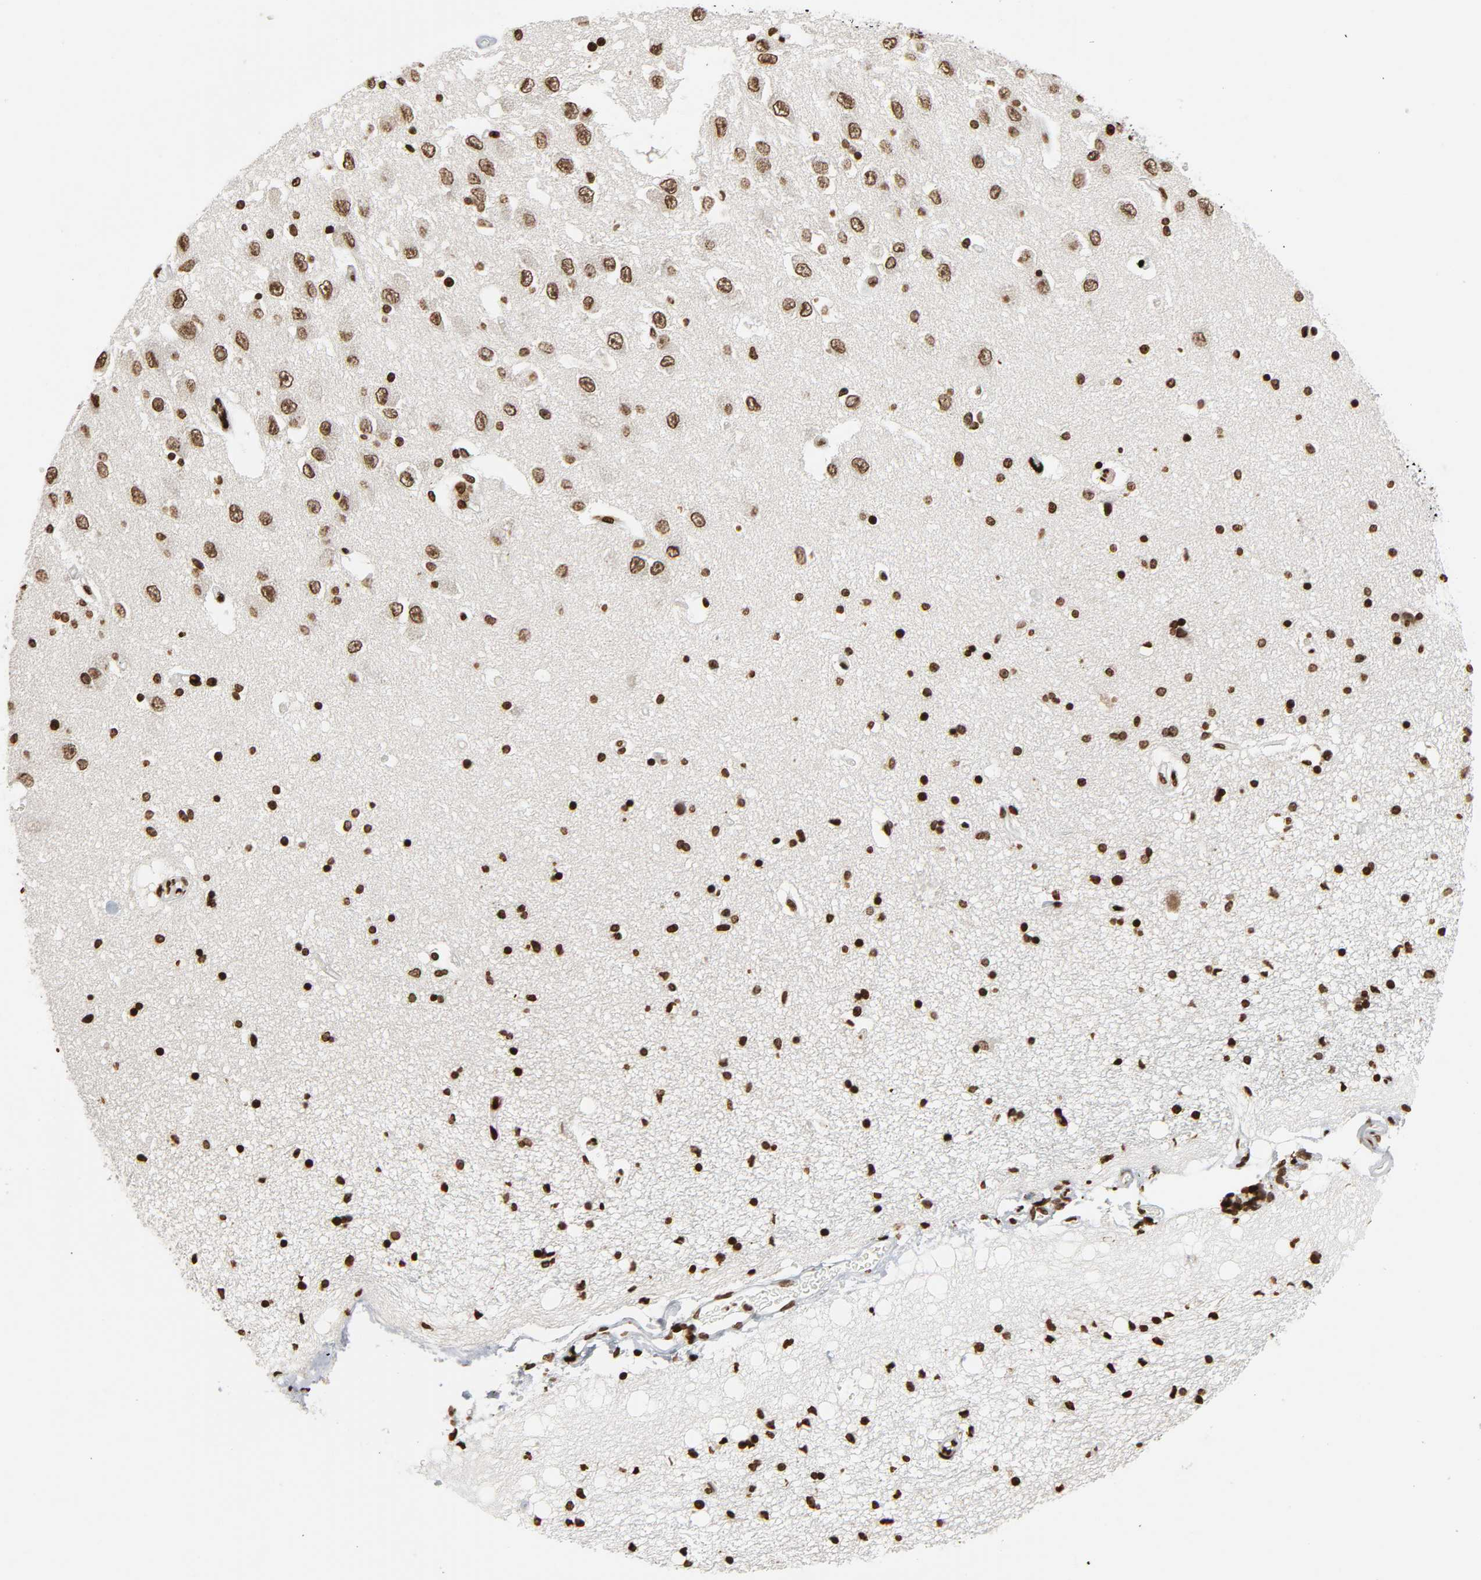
{"staining": {"intensity": "moderate", "quantity": ">75%", "location": "nuclear"}, "tissue": "hippocampus", "cell_type": "Glial cells", "image_type": "normal", "snomed": [{"axis": "morphology", "description": "Normal tissue, NOS"}, {"axis": "topography", "description": "Hippocampus"}], "caption": "Unremarkable hippocampus was stained to show a protein in brown. There is medium levels of moderate nuclear staining in approximately >75% of glial cells.", "gene": "RXRA", "patient": {"sex": "female", "age": 54}}